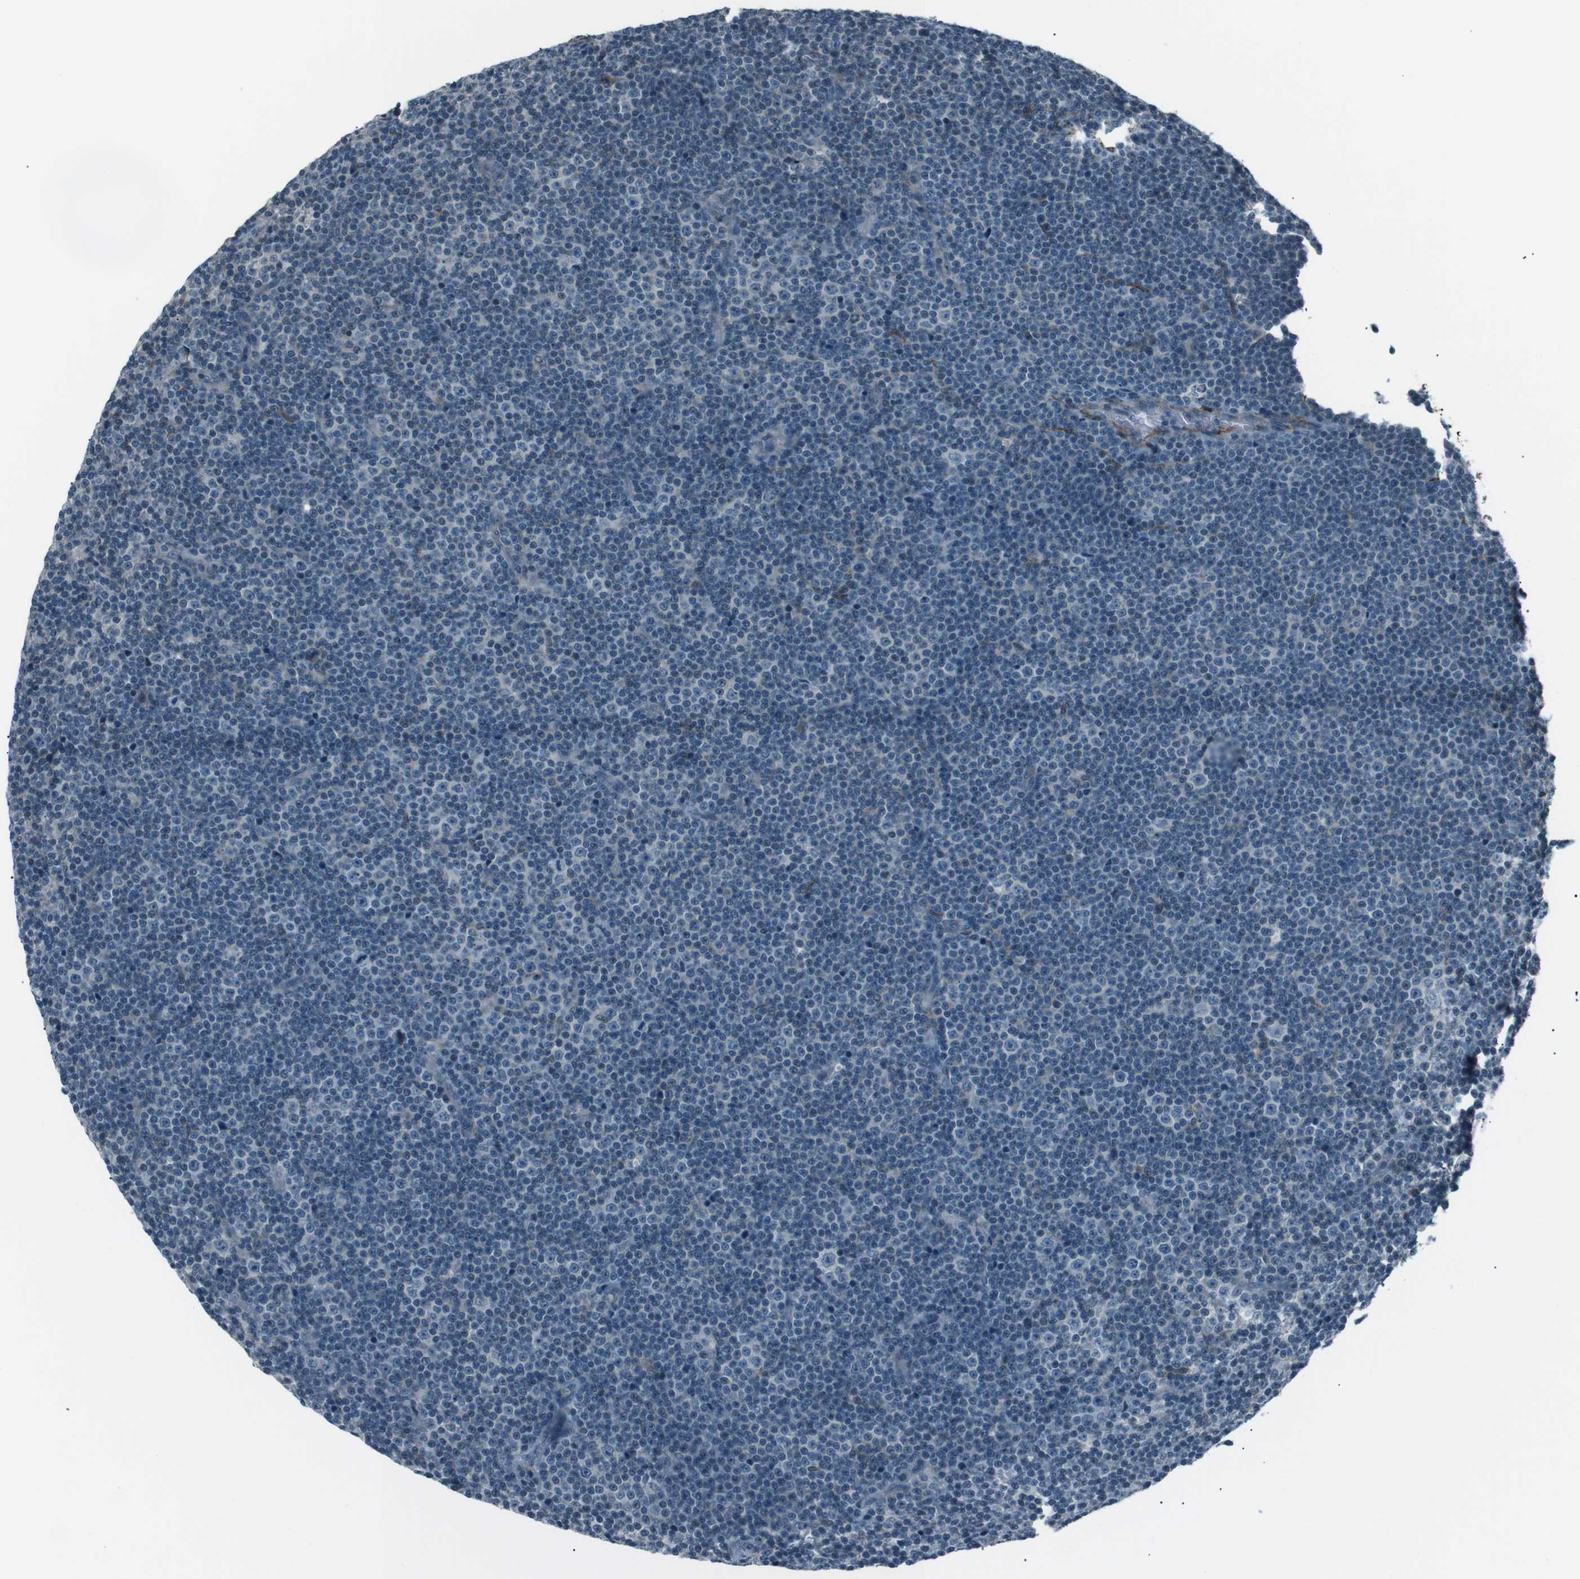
{"staining": {"intensity": "negative", "quantity": "none", "location": "none"}, "tissue": "lymphoma", "cell_type": "Tumor cells", "image_type": "cancer", "snomed": [{"axis": "morphology", "description": "Malignant lymphoma, non-Hodgkin's type, Low grade"}, {"axis": "topography", "description": "Lymph node"}], "caption": "Immunohistochemistry photomicrograph of lymphoma stained for a protein (brown), which displays no expression in tumor cells. Nuclei are stained in blue.", "gene": "PDLIM5", "patient": {"sex": "female", "age": 67}}